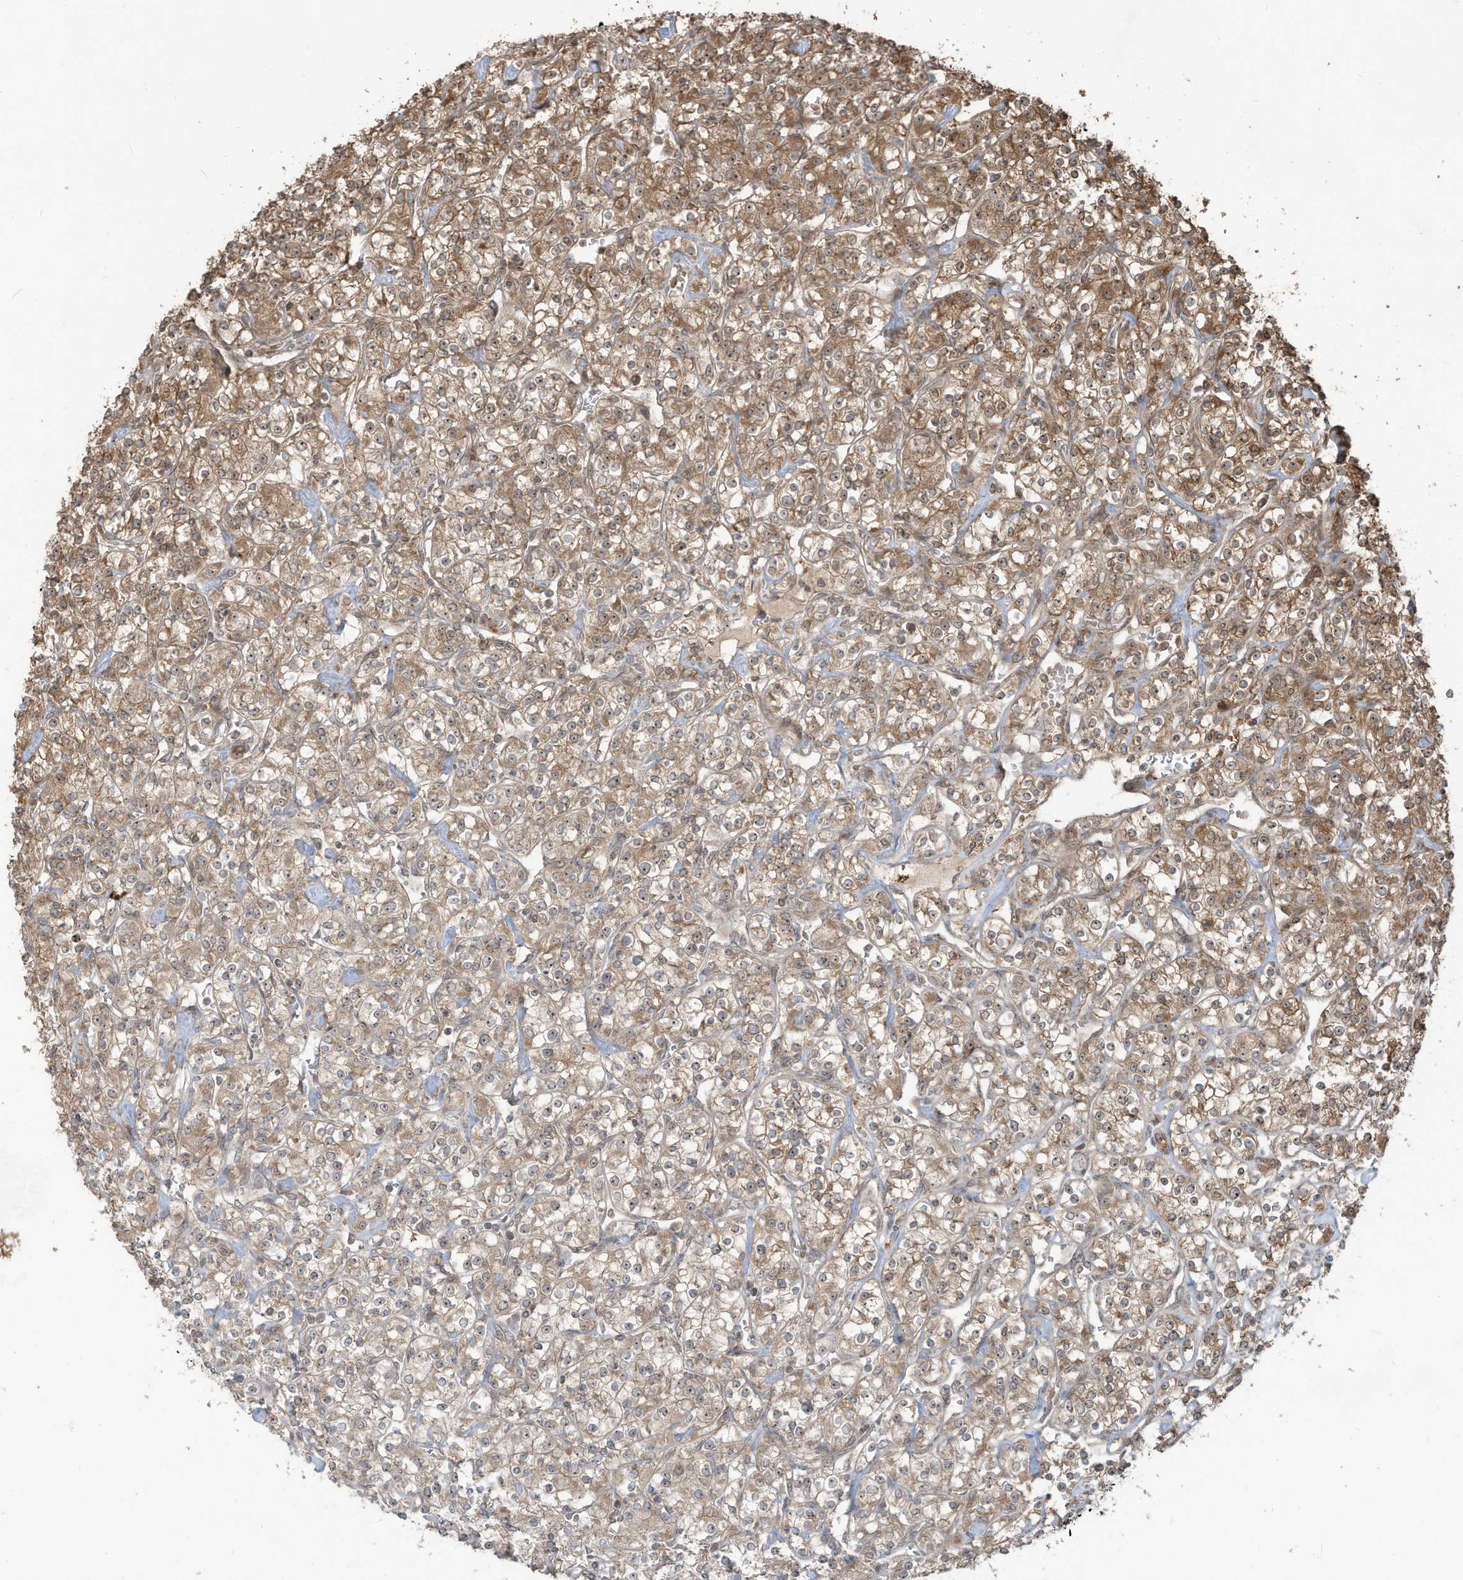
{"staining": {"intensity": "moderate", "quantity": ">75%", "location": "cytoplasmic/membranous,nuclear"}, "tissue": "renal cancer", "cell_type": "Tumor cells", "image_type": "cancer", "snomed": [{"axis": "morphology", "description": "Adenocarcinoma, NOS"}, {"axis": "topography", "description": "Kidney"}], "caption": "A micrograph showing moderate cytoplasmic/membranous and nuclear staining in about >75% of tumor cells in renal adenocarcinoma, as visualized by brown immunohistochemical staining.", "gene": "CARF", "patient": {"sex": "male", "age": 77}}